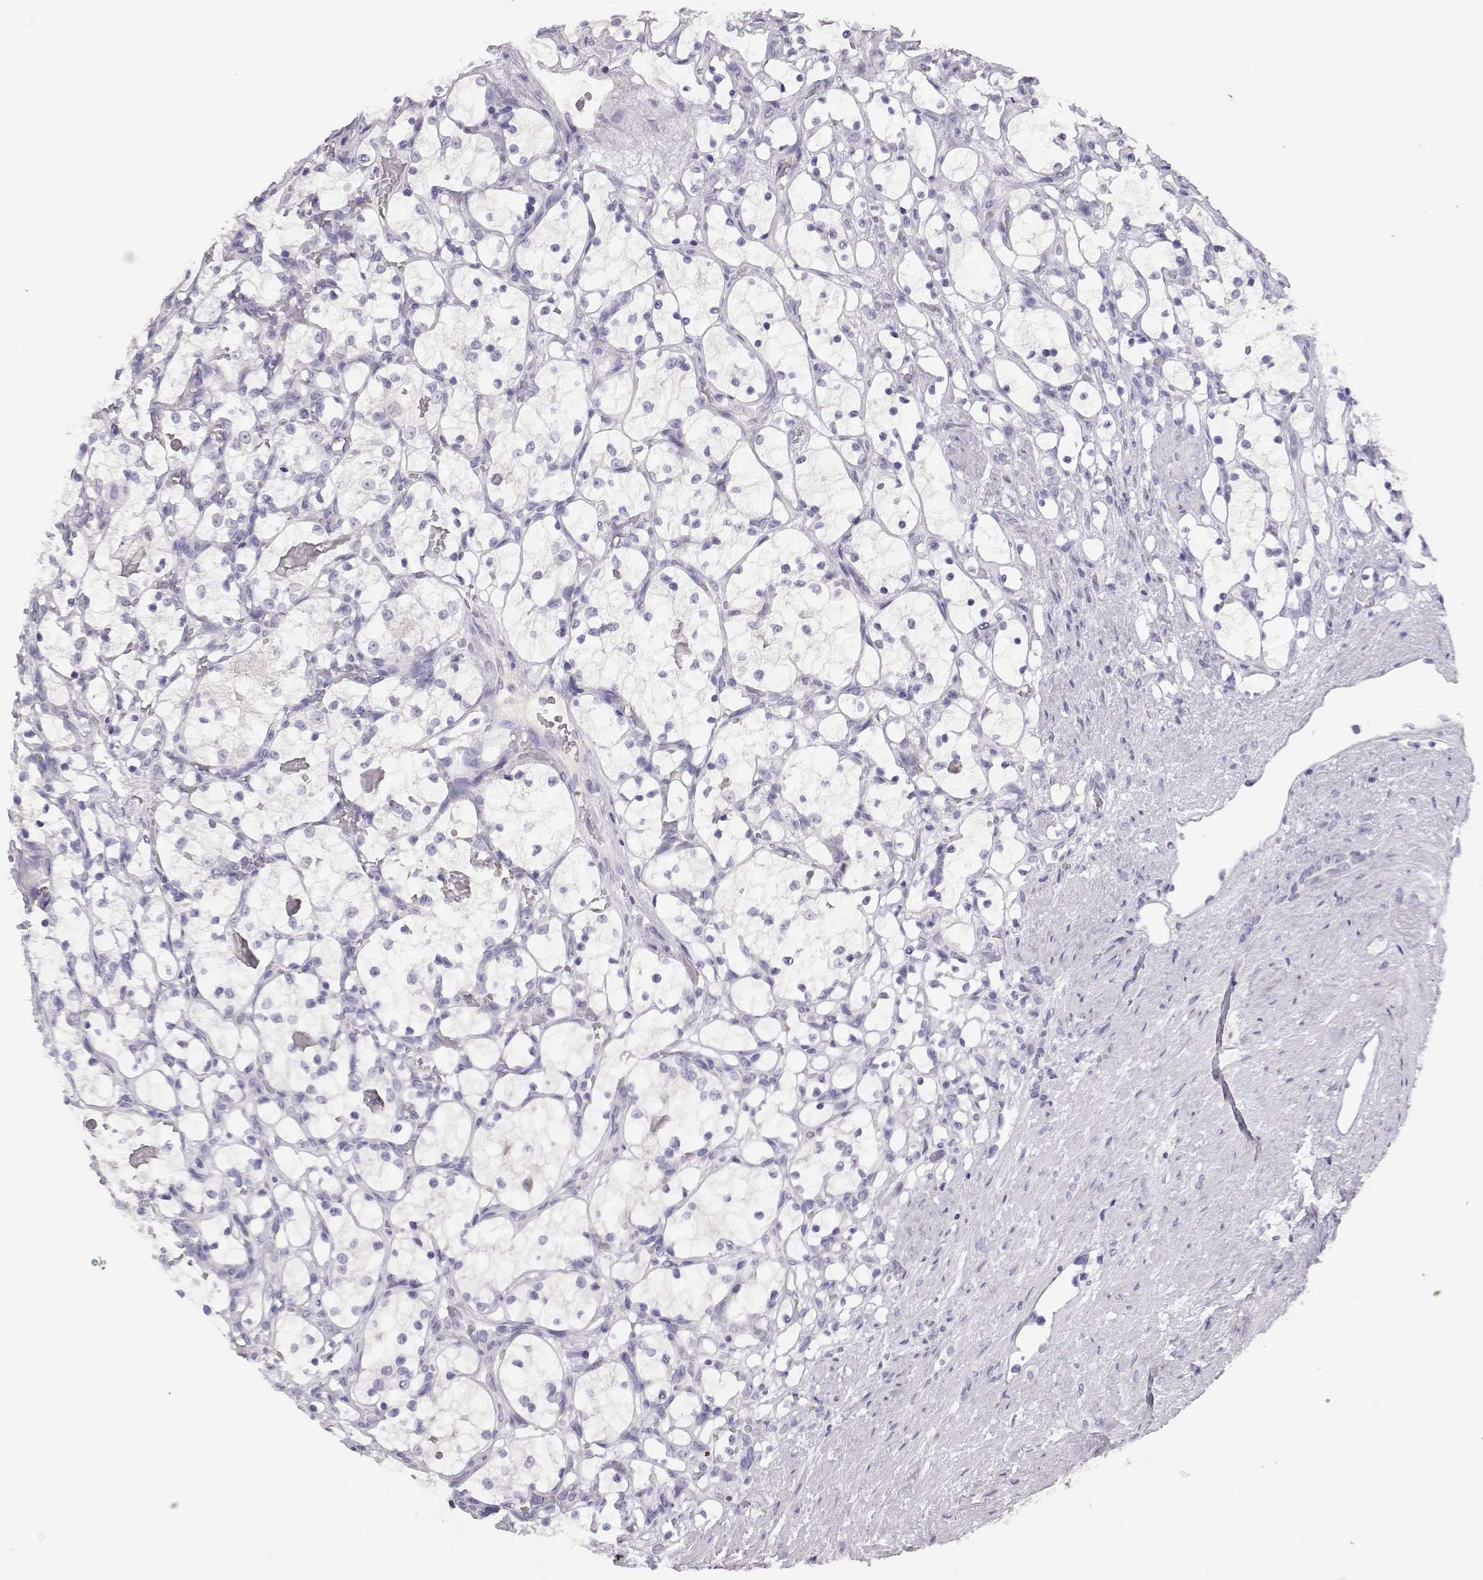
{"staining": {"intensity": "negative", "quantity": "none", "location": "none"}, "tissue": "renal cancer", "cell_type": "Tumor cells", "image_type": "cancer", "snomed": [{"axis": "morphology", "description": "Adenocarcinoma, NOS"}, {"axis": "topography", "description": "Kidney"}], "caption": "Photomicrograph shows no significant protein staining in tumor cells of adenocarcinoma (renal).", "gene": "OPN5", "patient": {"sex": "female", "age": 69}}